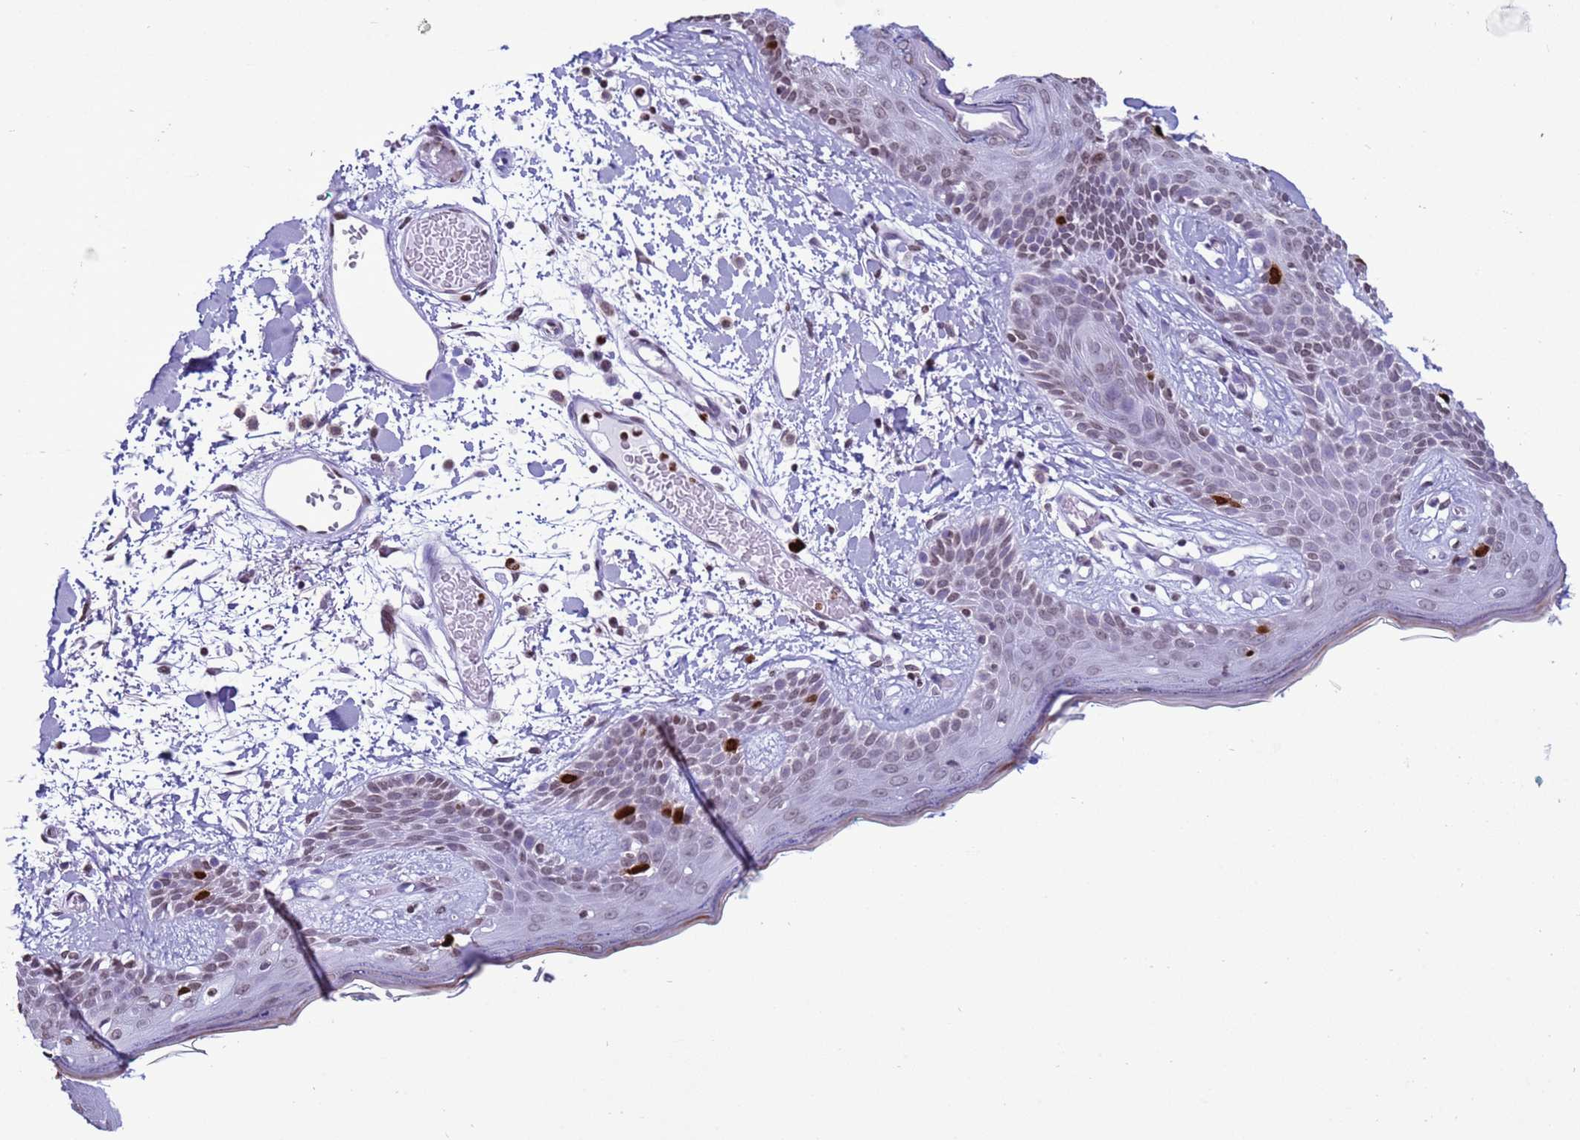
{"staining": {"intensity": "negative", "quantity": "none", "location": "none"}, "tissue": "skin", "cell_type": "Fibroblasts", "image_type": "normal", "snomed": [{"axis": "morphology", "description": "Normal tissue, NOS"}, {"axis": "topography", "description": "Skin"}], "caption": "Fibroblasts show no significant staining in benign skin.", "gene": "H4C11", "patient": {"sex": "male", "age": 79}}